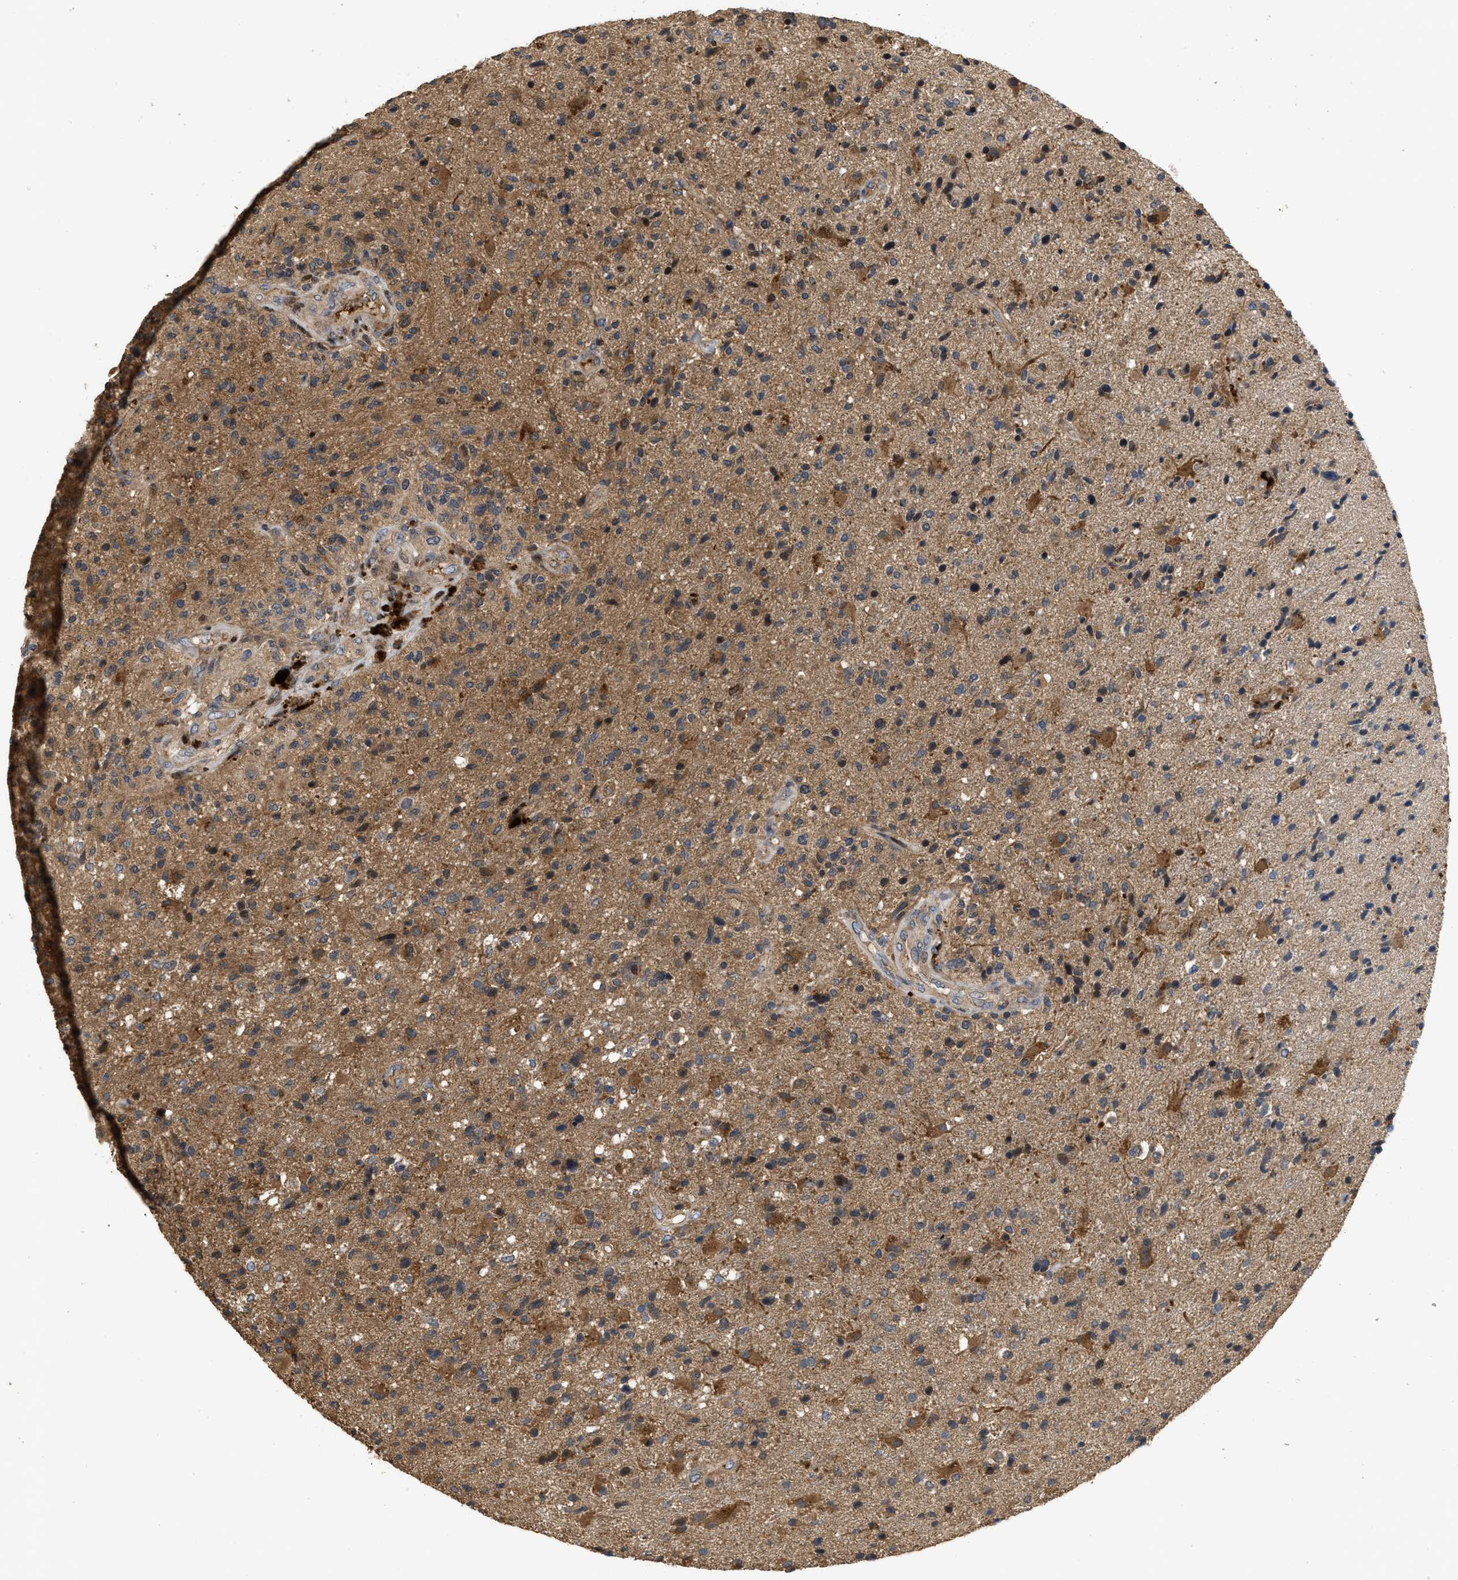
{"staining": {"intensity": "moderate", "quantity": ">75%", "location": "cytoplasmic/membranous"}, "tissue": "glioma", "cell_type": "Tumor cells", "image_type": "cancer", "snomed": [{"axis": "morphology", "description": "Glioma, malignant, High grade"}, {"axis": "topography", "description": "Brain"}], "caption": "Immunohistochemistry (IHC) (DAB) staining of glioma demonstrates moderate cytoplasmic/membranous protein staining in about >75% of tumor cells.", "gene": "CBR3", "patient": {"sex": "male", "age": 72}}